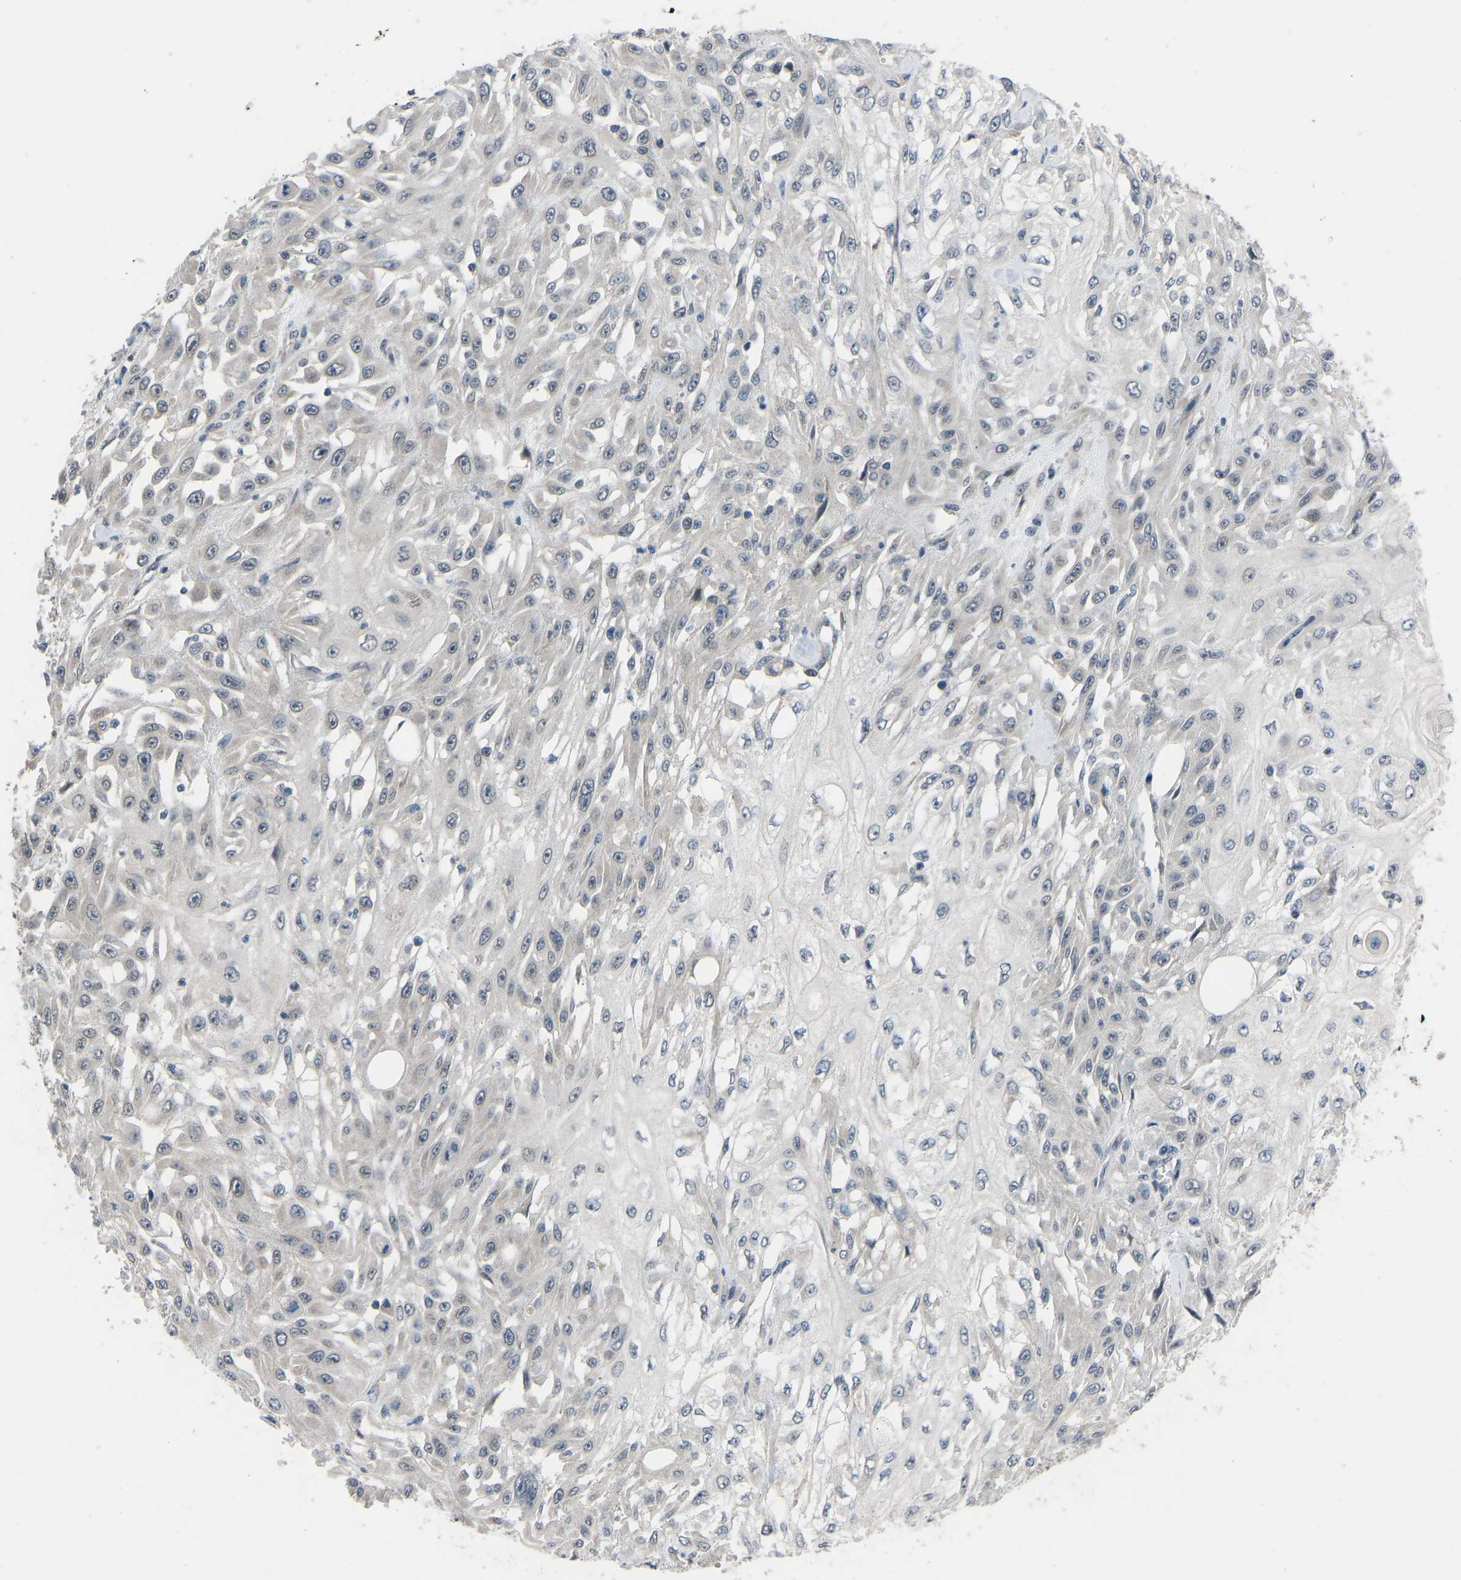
{"staining": {"intensity": "negative", "quantity": "none", "location": "none"}, "tissue": "skin cancer", "cell_type": "Tumor cells", "image_type": "cancer", "snomed": [{"axis": "morphology", "description": "Squamous cell carcinoma, NOS"}, {"axis": "morphology", "description": "Squamous cell carcinoma, metastatic, NOS"}, {"axis": "topography", "description": "Skin"}, {"axis": "topography", "description": "Lymph node"}], "caption": "Photomicrograph shows no significant protein expression in tumor cells of skin cancer.", "gene": "CDK2AP1", "patient": {"sex": "male", "age": 75}}